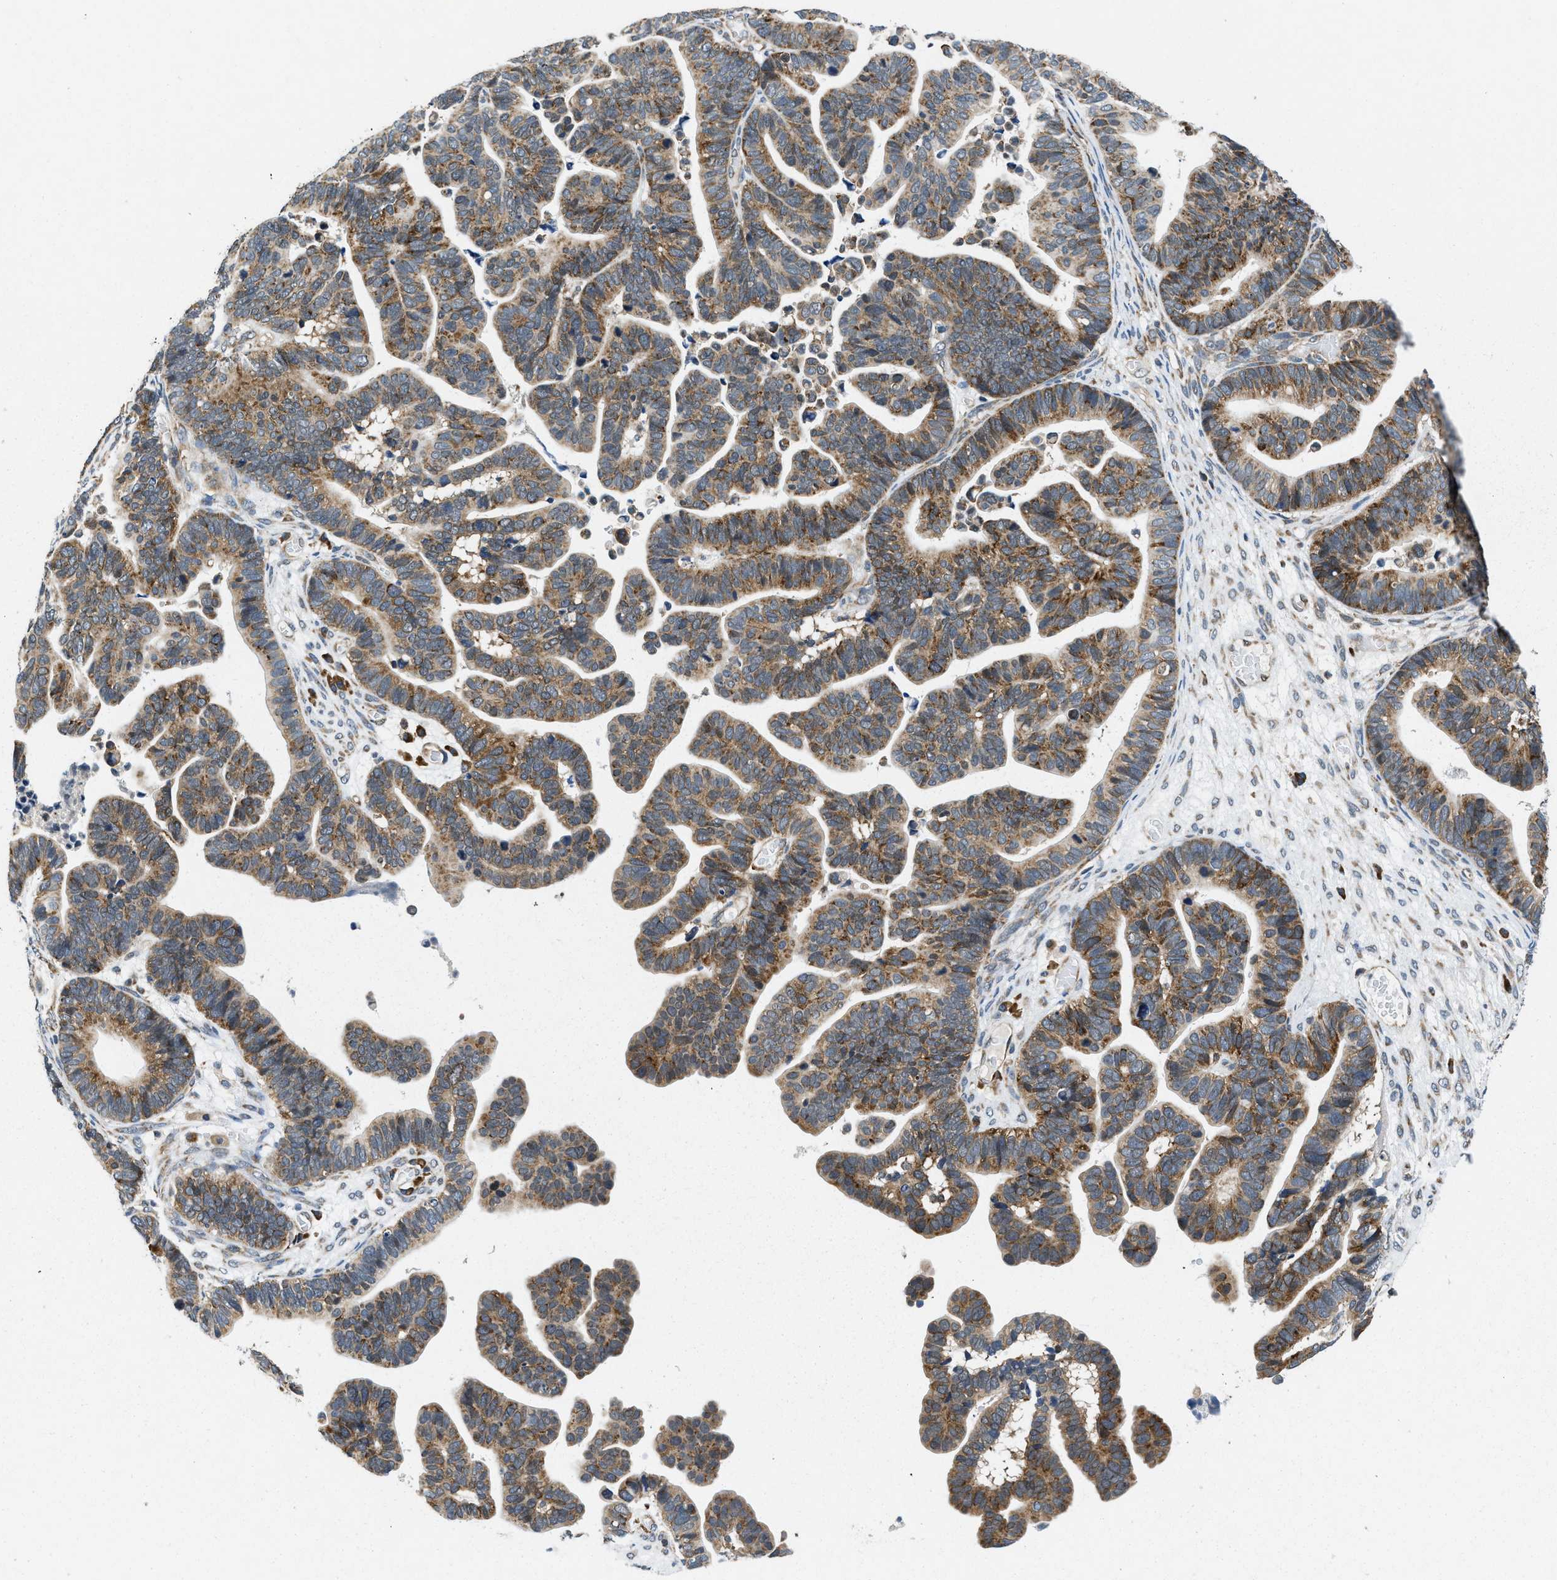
{"staining": {"intensity": "moderate", "quantity": ">75%", "location": "cytoplasmic/membranous"}, "tissue": "ovarian cancer", "cell_type": "Tumor cells", "image_type": "cancer", "snomed": [{"axis": "morphology", "description": "Cystadenocarcinoma, serous, NOS"}, {"axis": "topography", "description": "Ovary"}], "caption": "This is a photomicrograph of immunohistochemistry (IHC) staining of ovarian serous cystadenocarcinoma, which shows moderate staining in the cytoplasmic/membranous of tumor cells.", "gene": "PA2G4", "patient": {"sex": "female", "age": 56}}